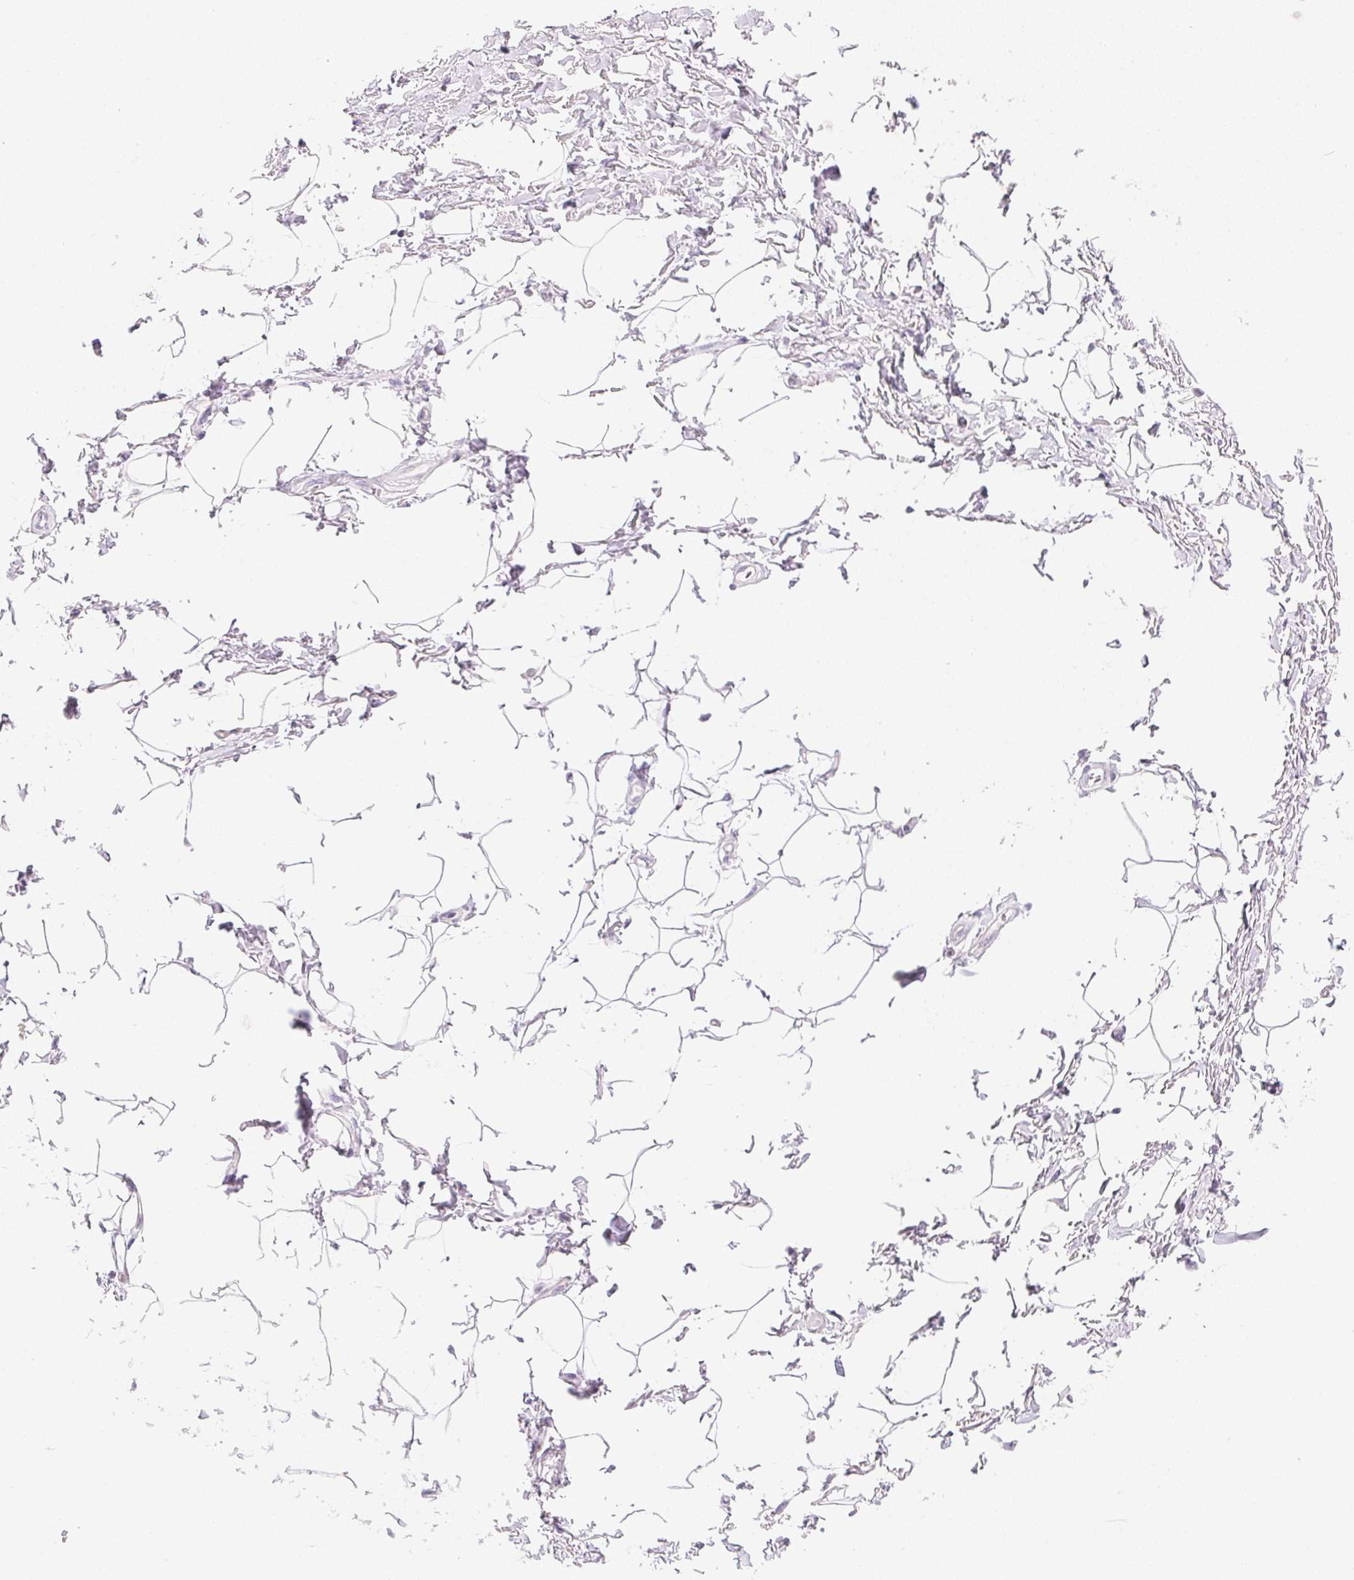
{"staining": {"intensity": "negative", "quantity": "none", "location": "none"}, "tissue": "adipose tissue", "cell_type": "Adipocytes", "image_type": "normal", "snomed": [{"axis": "morphology", "description": "Normal tissue, NOS"}, {"axis": "topography", "description": "Peripheral nerve tissue"}], "caption": "A photomicrograph of adipose tissue stained for a protein exhibits no brown staining in adipocytes. (Brightfield microscopy of DAB immunohistochemistry at high magnification).", "gene": "KCNE2", "patient": {"sex": "male", "age": 51}}